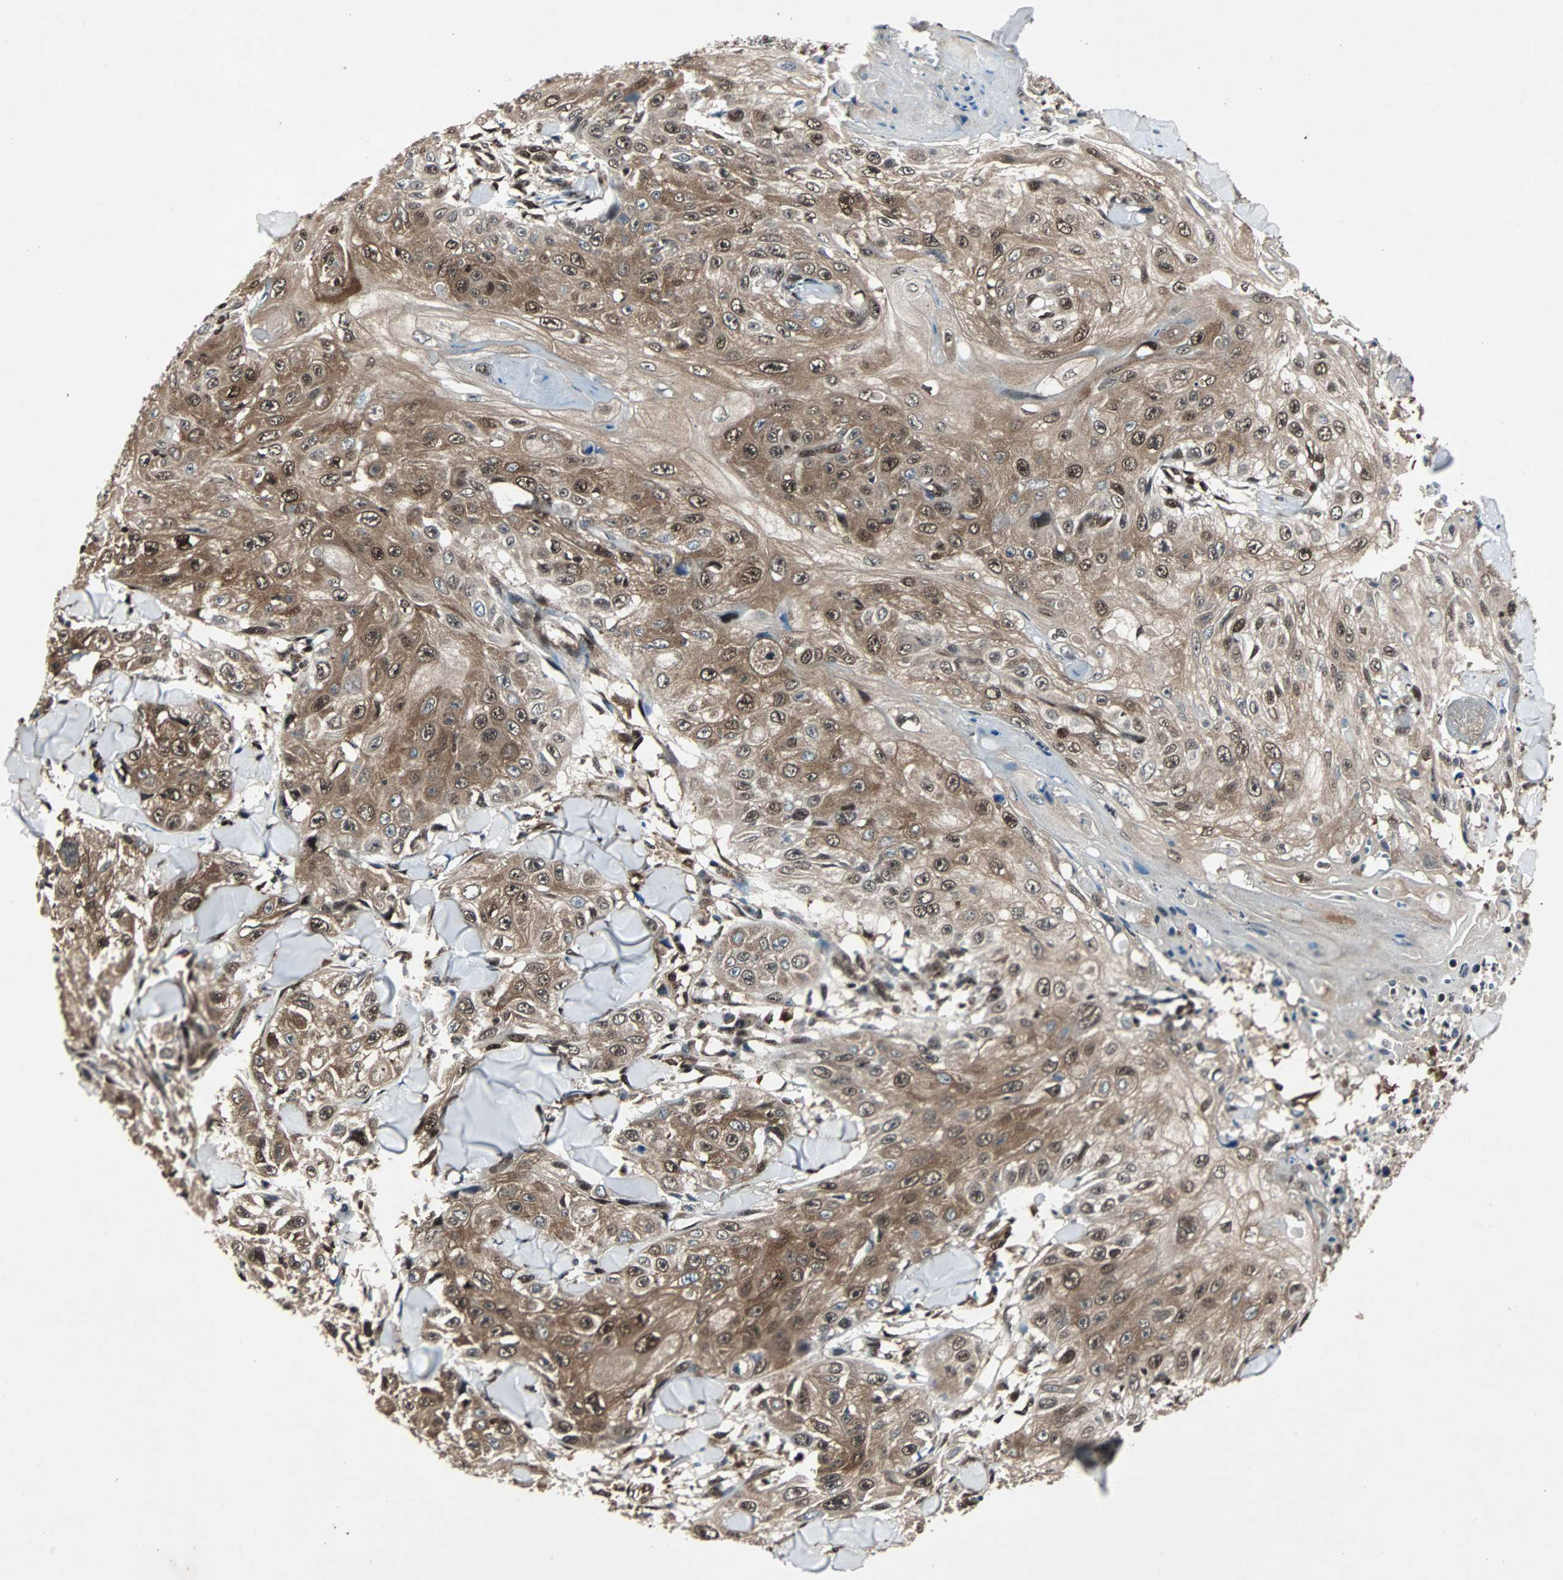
{"staining": {"intensity": "moderate", "quantity": ">75%", "location": "cytoplasmic/membranous,nuclear"}, "tissue": "skin cancer", "cell_type": "Tumor cells", "image_type": "cancer", "snomed": [{"axis": "morphology", "description": "Squamous cell carcinoma, NOS"}, {"axis": "topography", "description": "Skin"}], "caption": "Protein positivity by IHC exhibits moderate cytoplasmic/membranous and nuclear expression in approximately >75% of tumor cells in skin cancer.", "gene": "ACLY", "patient": {"sex": "male", "age": 86}}